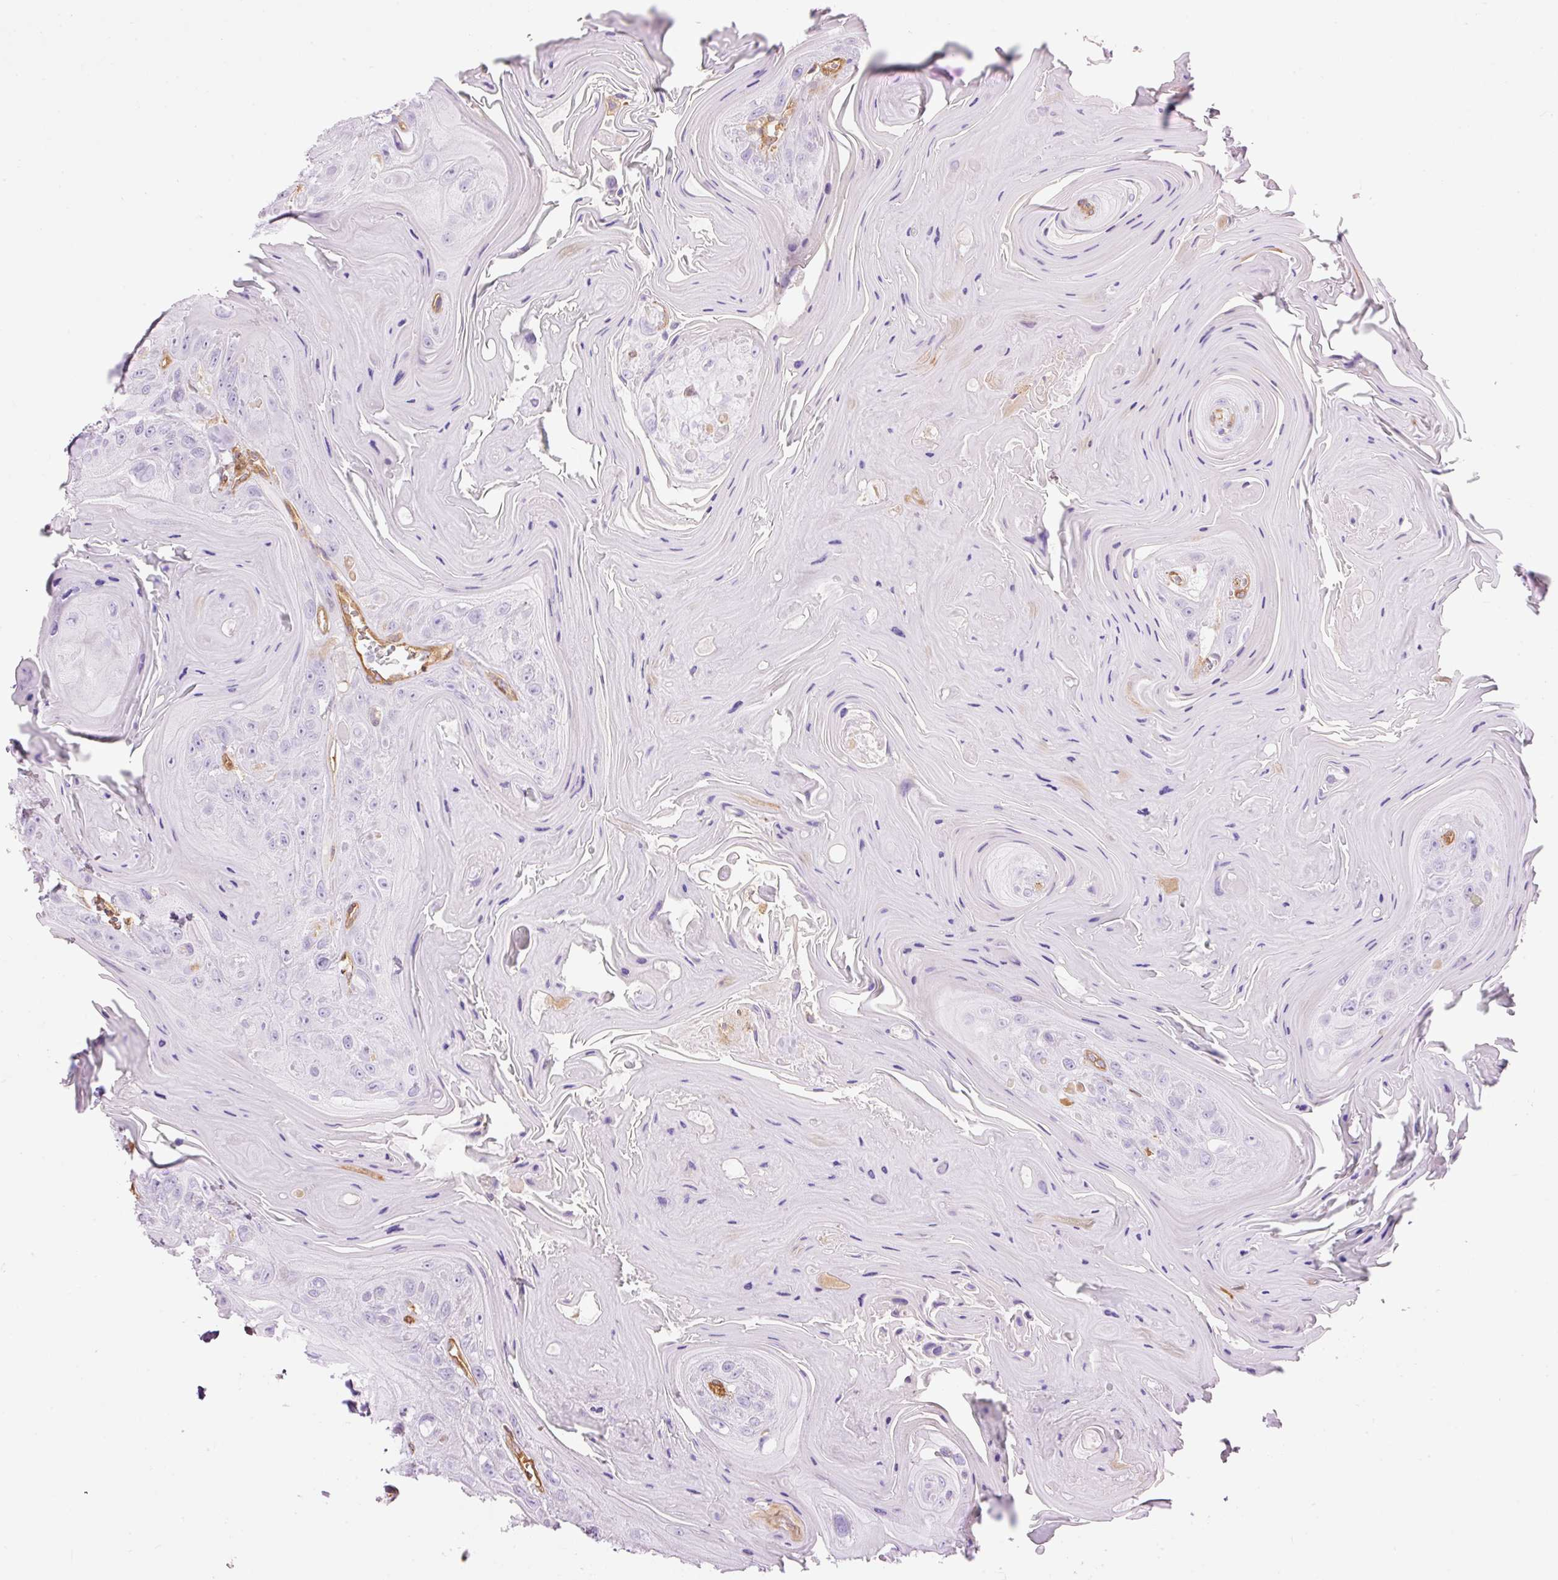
{"staining": {"intensity": "negative", "quantity": "none", "location": "none"}, "tissue": "head and neck cancer", "cell_type": "Tumor cells", "image_type": "cancer", "snomed": [{"axis": "morphology", "description": "Squamous cell carcinoma, NOS"}, {"axis": "topography", "description": "Head-Neck"}], "caption": "The micrograph exhibits no staining of tumor cells in squamous cell carcinoma (head and neck). (DAB immunohistochemistry (IHC), high magnification).", "gene": "IL10RB", "patient": {"sex": "female", "age": 59}}